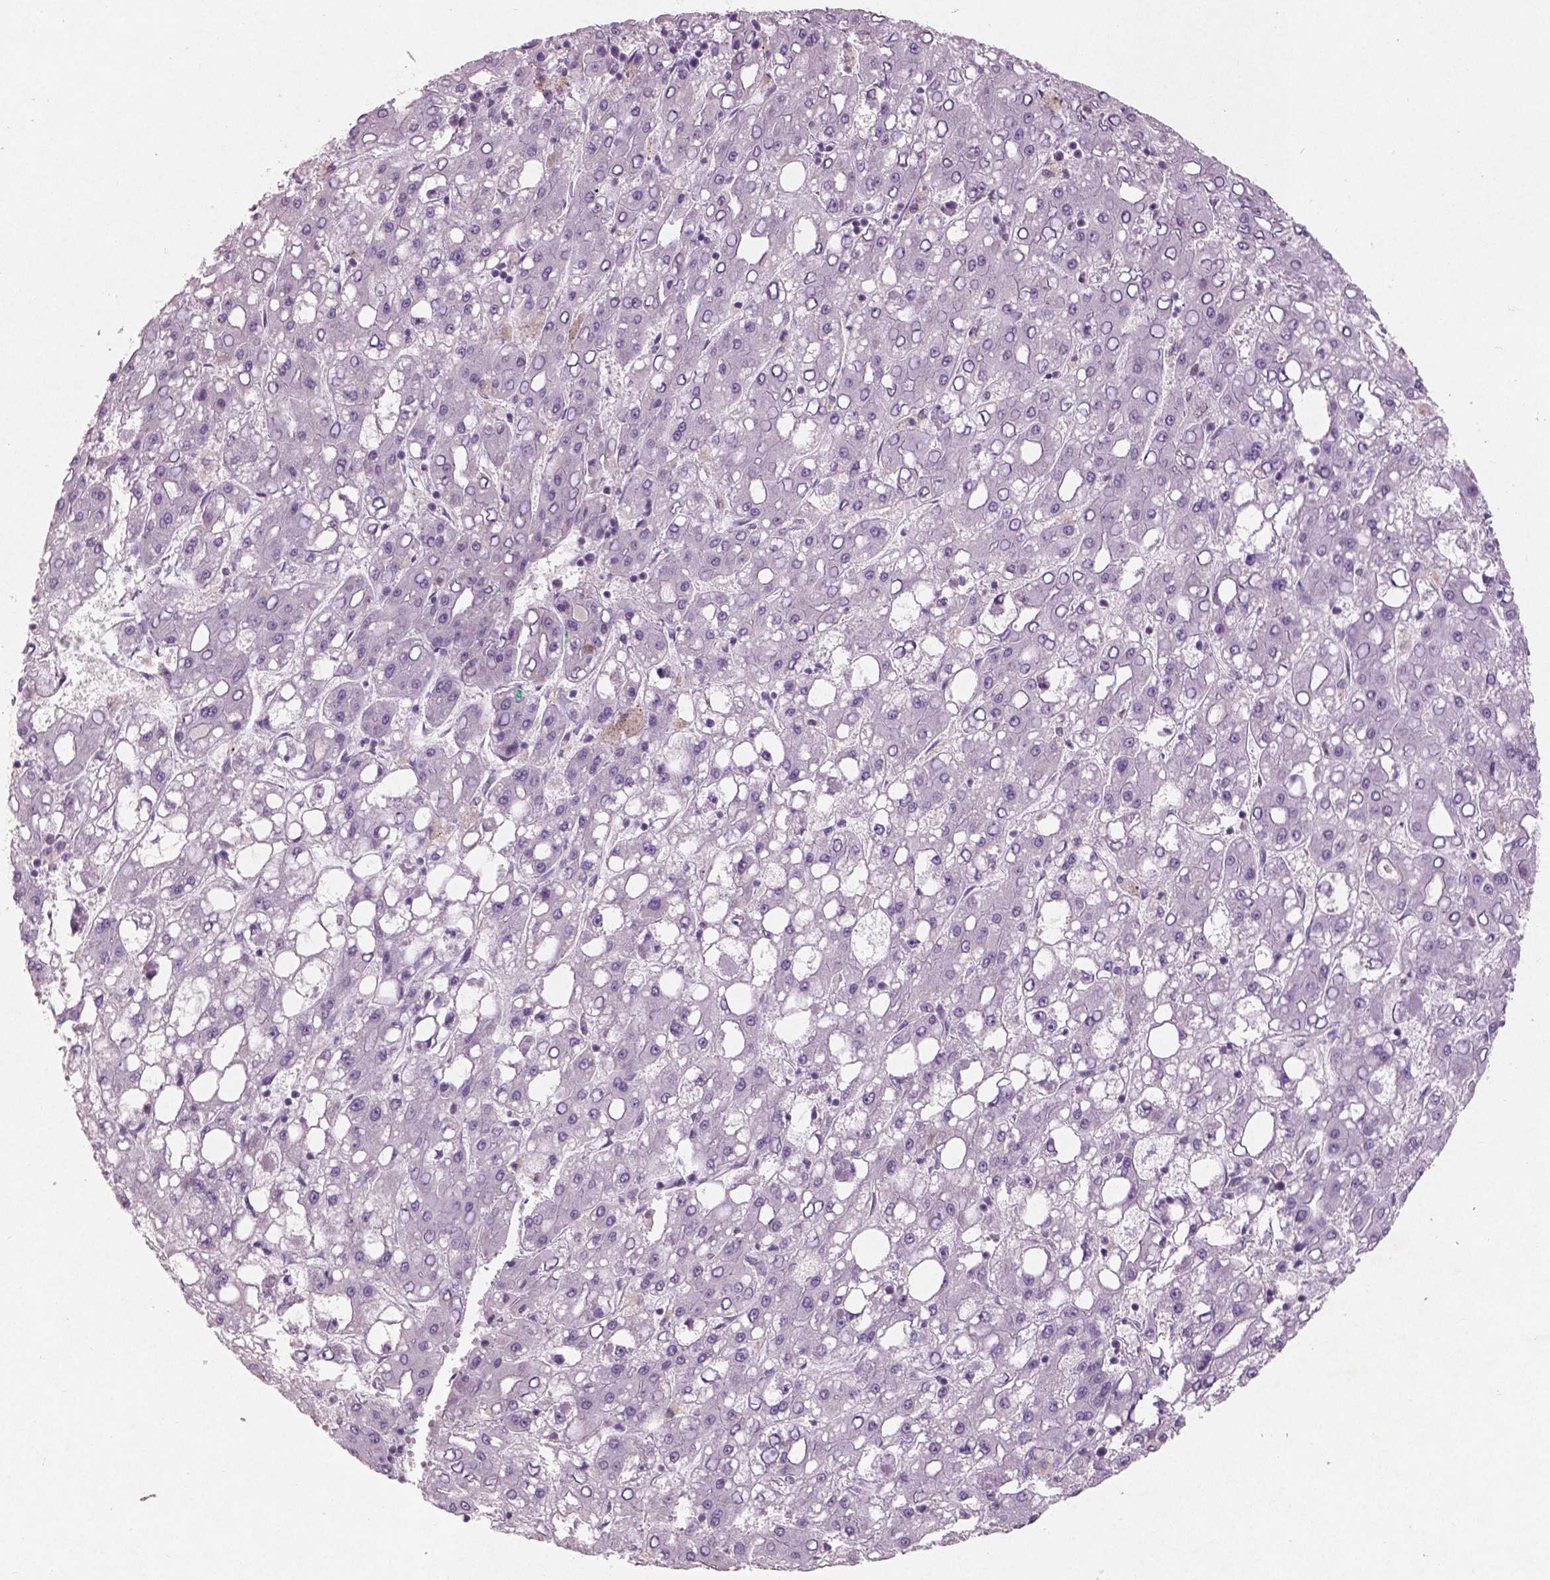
{"staining": {"intensity": "negative", "quantity": "none", "location": "none"}, "tissue": "liver cancer", "cell_type": "Tumor cells", "image_type": "cancer", "snomed": [{"axis": "morphology", "description": "Carcinoma, Hepatocellular, NOS"}, {"axis": "topography", "description": "Liver"}], "caption": "Human liver hepatocellular carcinoma stained for a protein using immunohistochemistry shows no positivity in tumor cells.", "gene": "BRD4", "patient": {"sex": "male", "age": 65}}